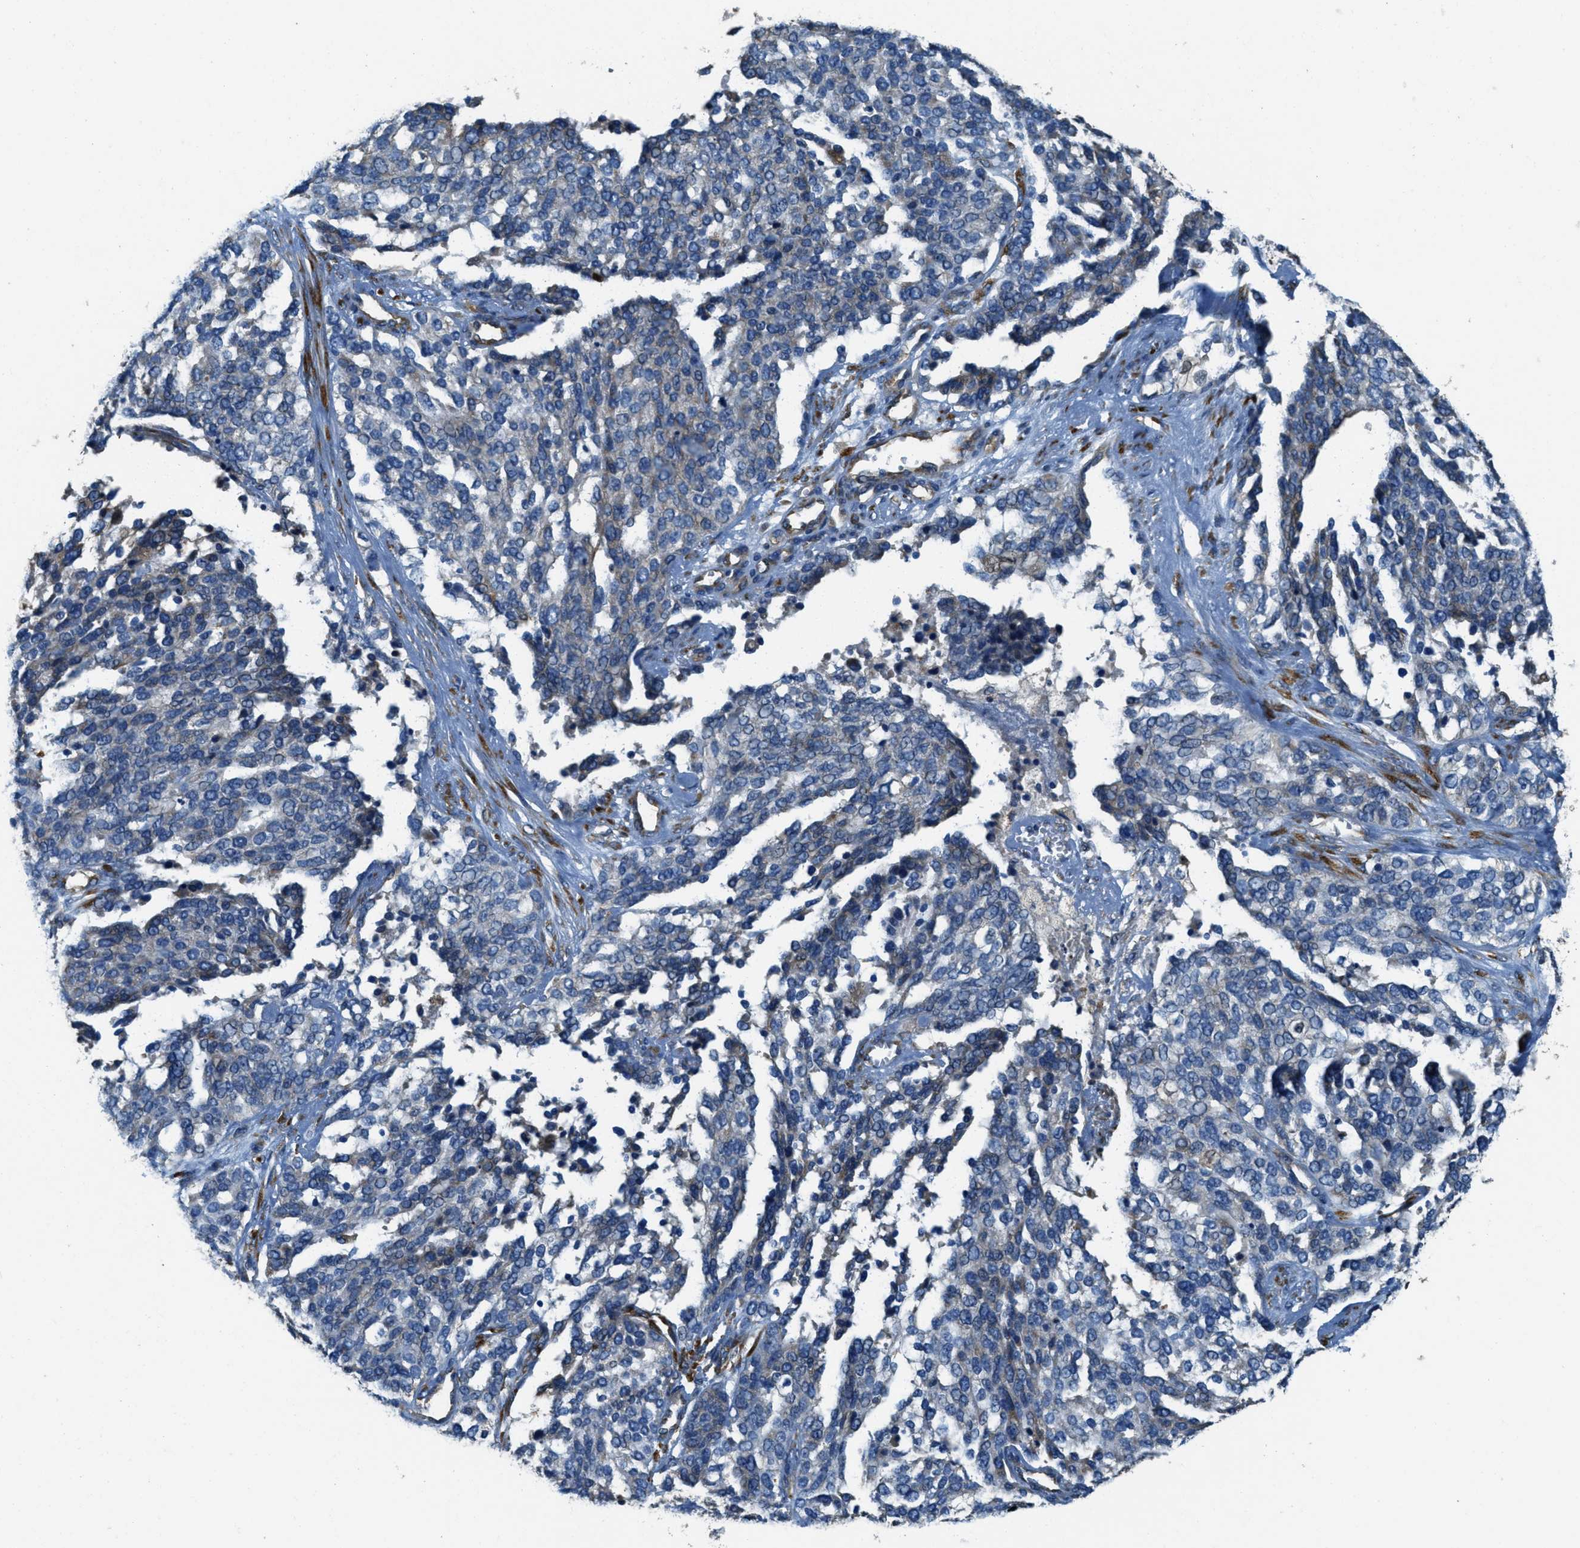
{"staining": {"intensity": "negative", "quantity": "none", "location": "none"}, "tissue": "ovarian cancer", "cell_type": "Tumor cells", "image_type": "cancer", "snomed": [{"axis": "morphology", "description": "Cystadenocarcinoma, serous, NOS"}, {"axis": "topography", "description": "Ovary"}], "caption": "High magnification brightfield microscopy of serous cystadenocarcinoma (ovarian) stained with DAB (brown) and counterstained with hematoxylin (blue): tumor cells show no significant expression.", "gene": "GIMAP8", "patient": {"sex": "female", "age": 44}}